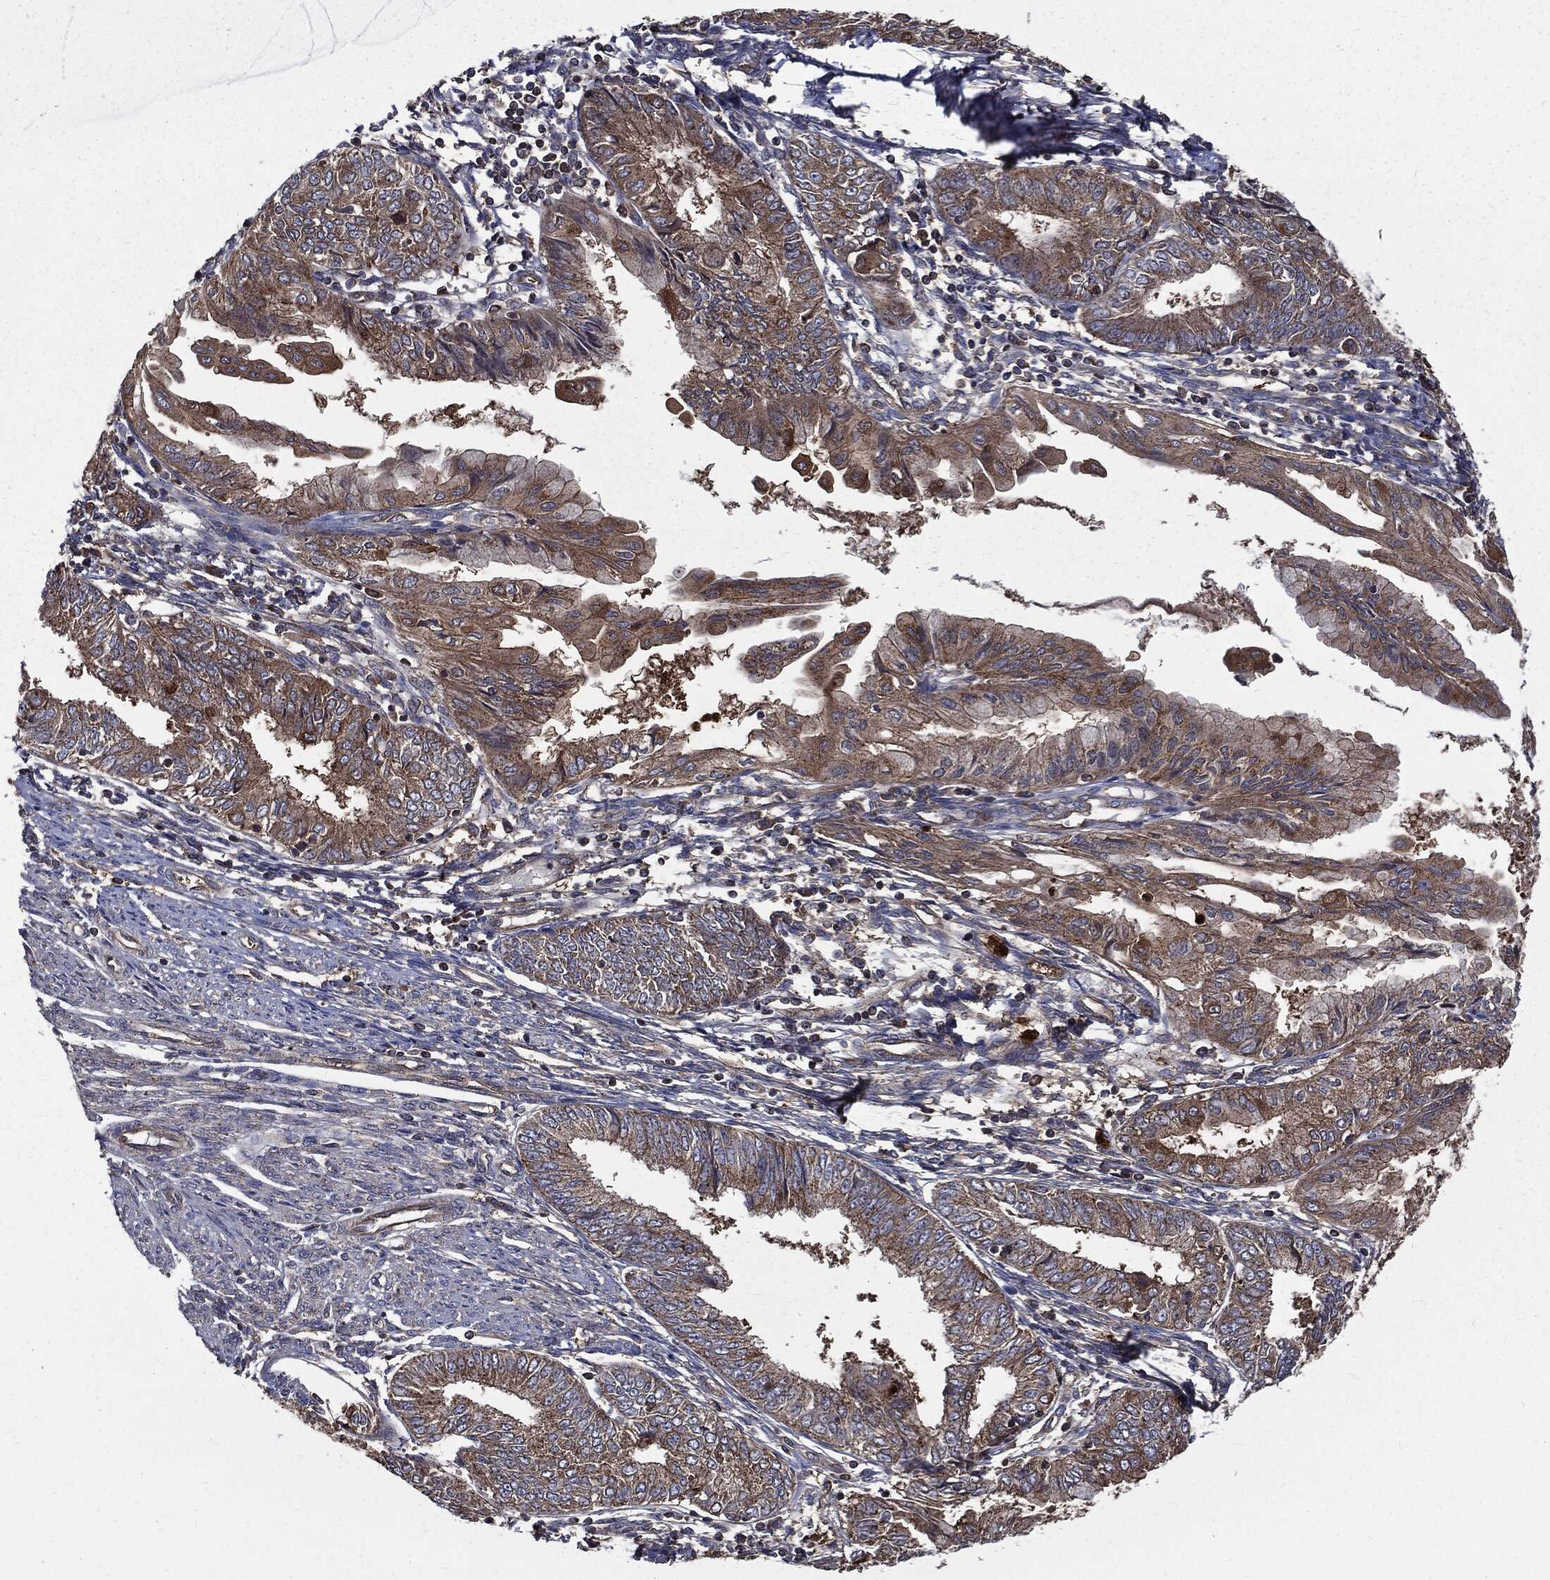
{"staining": {"intensity": "moderate", "quantity": "25%-75%", "location": "cytoplasmic/membranous"}, "tissue": "endometrial cancer", "cell_type": "Tumor cells", "image_type": "cancer", "snomed": [{"axis": "morphology", "description": "Adenocarcinoma, NOS"}, {"axis": "topography", "description": "Endometrium"}], "caption": "A histopathology image of human endometrial cancer stained for a protein exhibits moderate cytoplasmic/membranous brown staining in tumor cells. Immunohistochemistry stains the protein in brown and the nuclei are stained blue.", "gene": "PDCD6IP", "patient": {"sex": "female", "age": 68}}